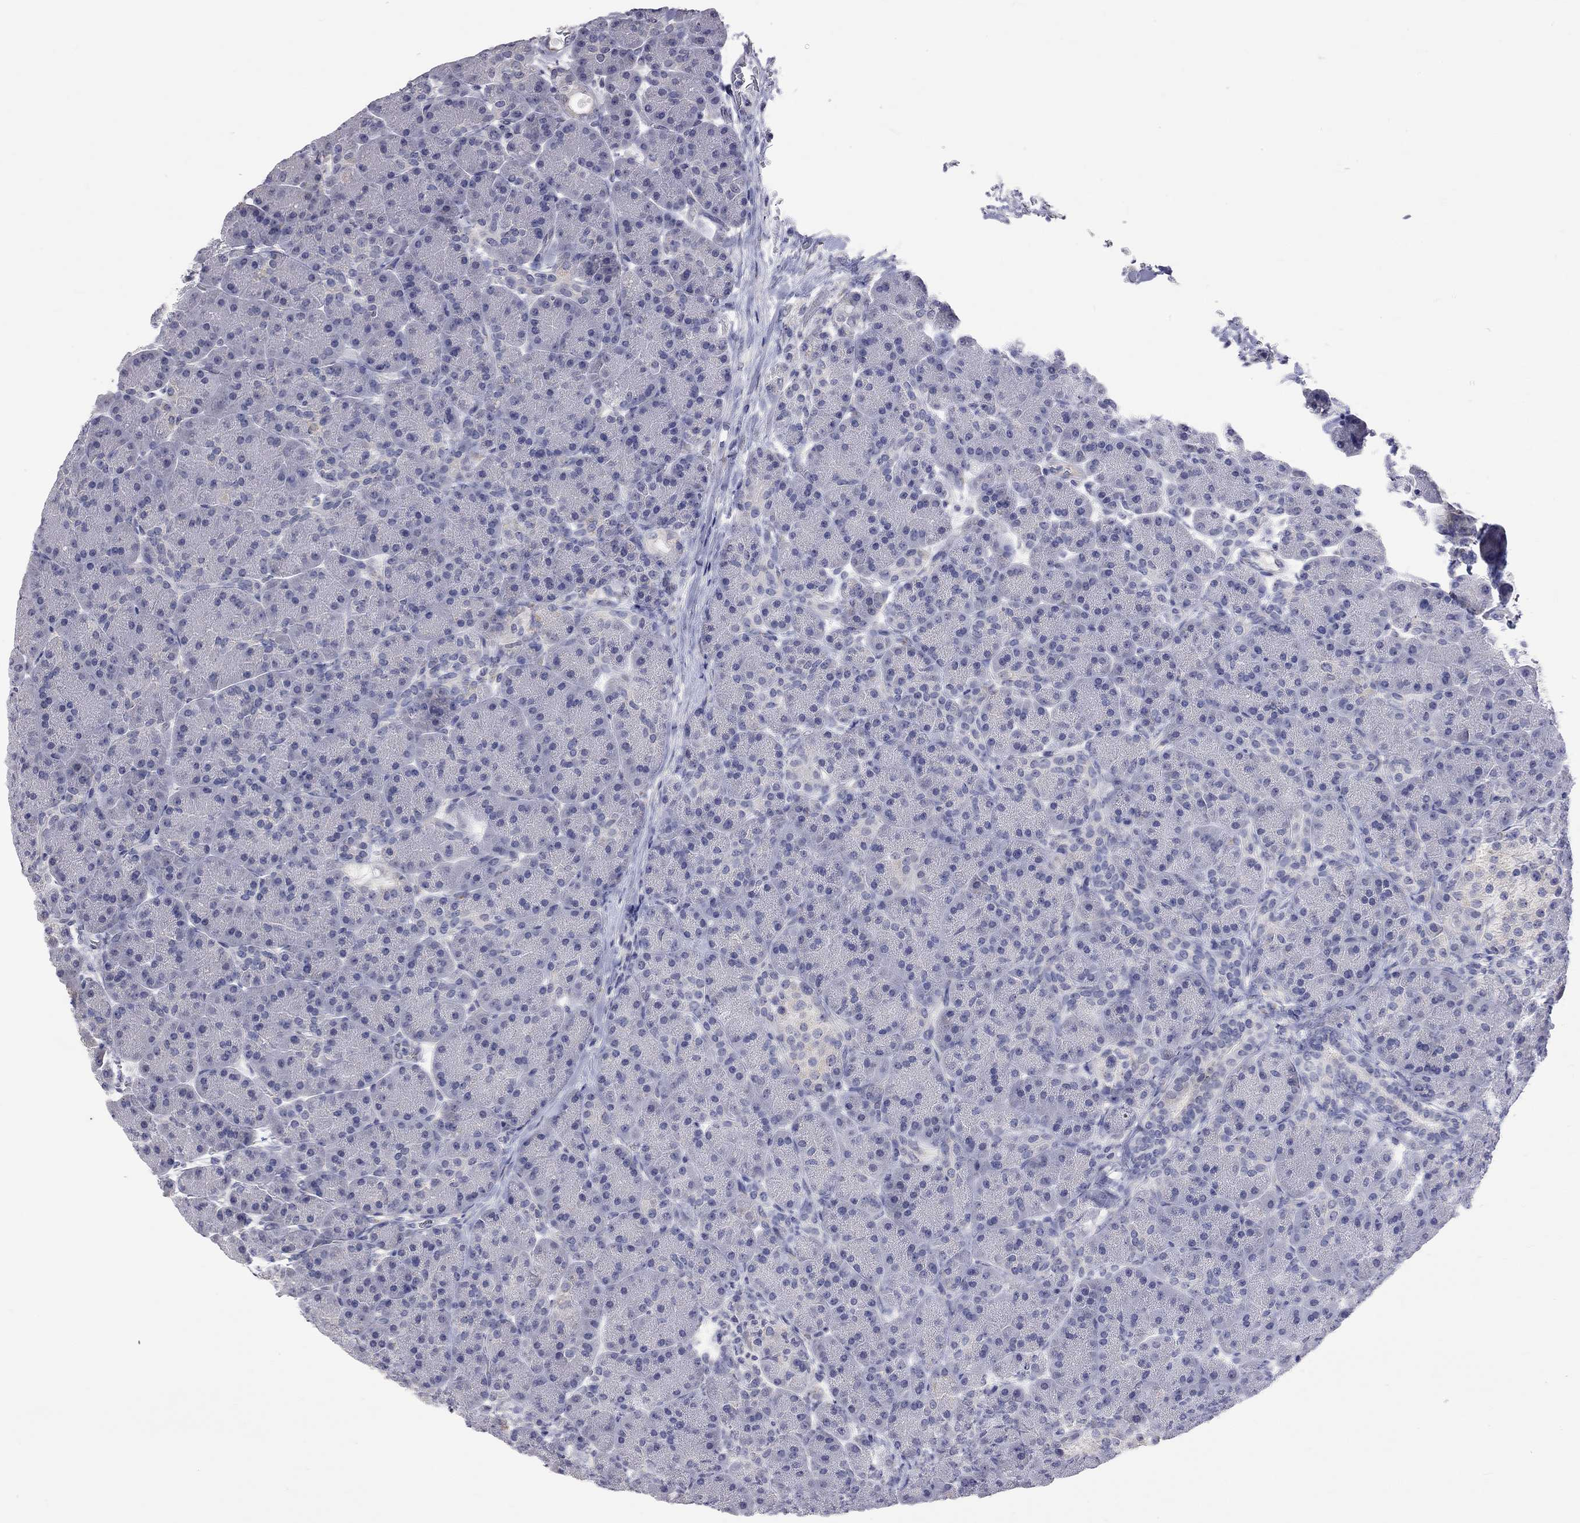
{"staining": {"intensity": "negative", "quantity": "none", "location": "none"}, "tissue": "pancreas", "cell_type": "Exocrine glandular cells", "image_type": "normal", "snomed": [{"axis": "morphology", "description": "Normal tissue, NOS"}, {"axis": "topography", "description": "Pancreas"}], "caption": "This is an immunohistochemistry photomicrograph of normal pancreas. There is no positivity in exocrine glandular cells.", "gene": "OPRK1", "patient": {"sex": "female", "age": 63}}